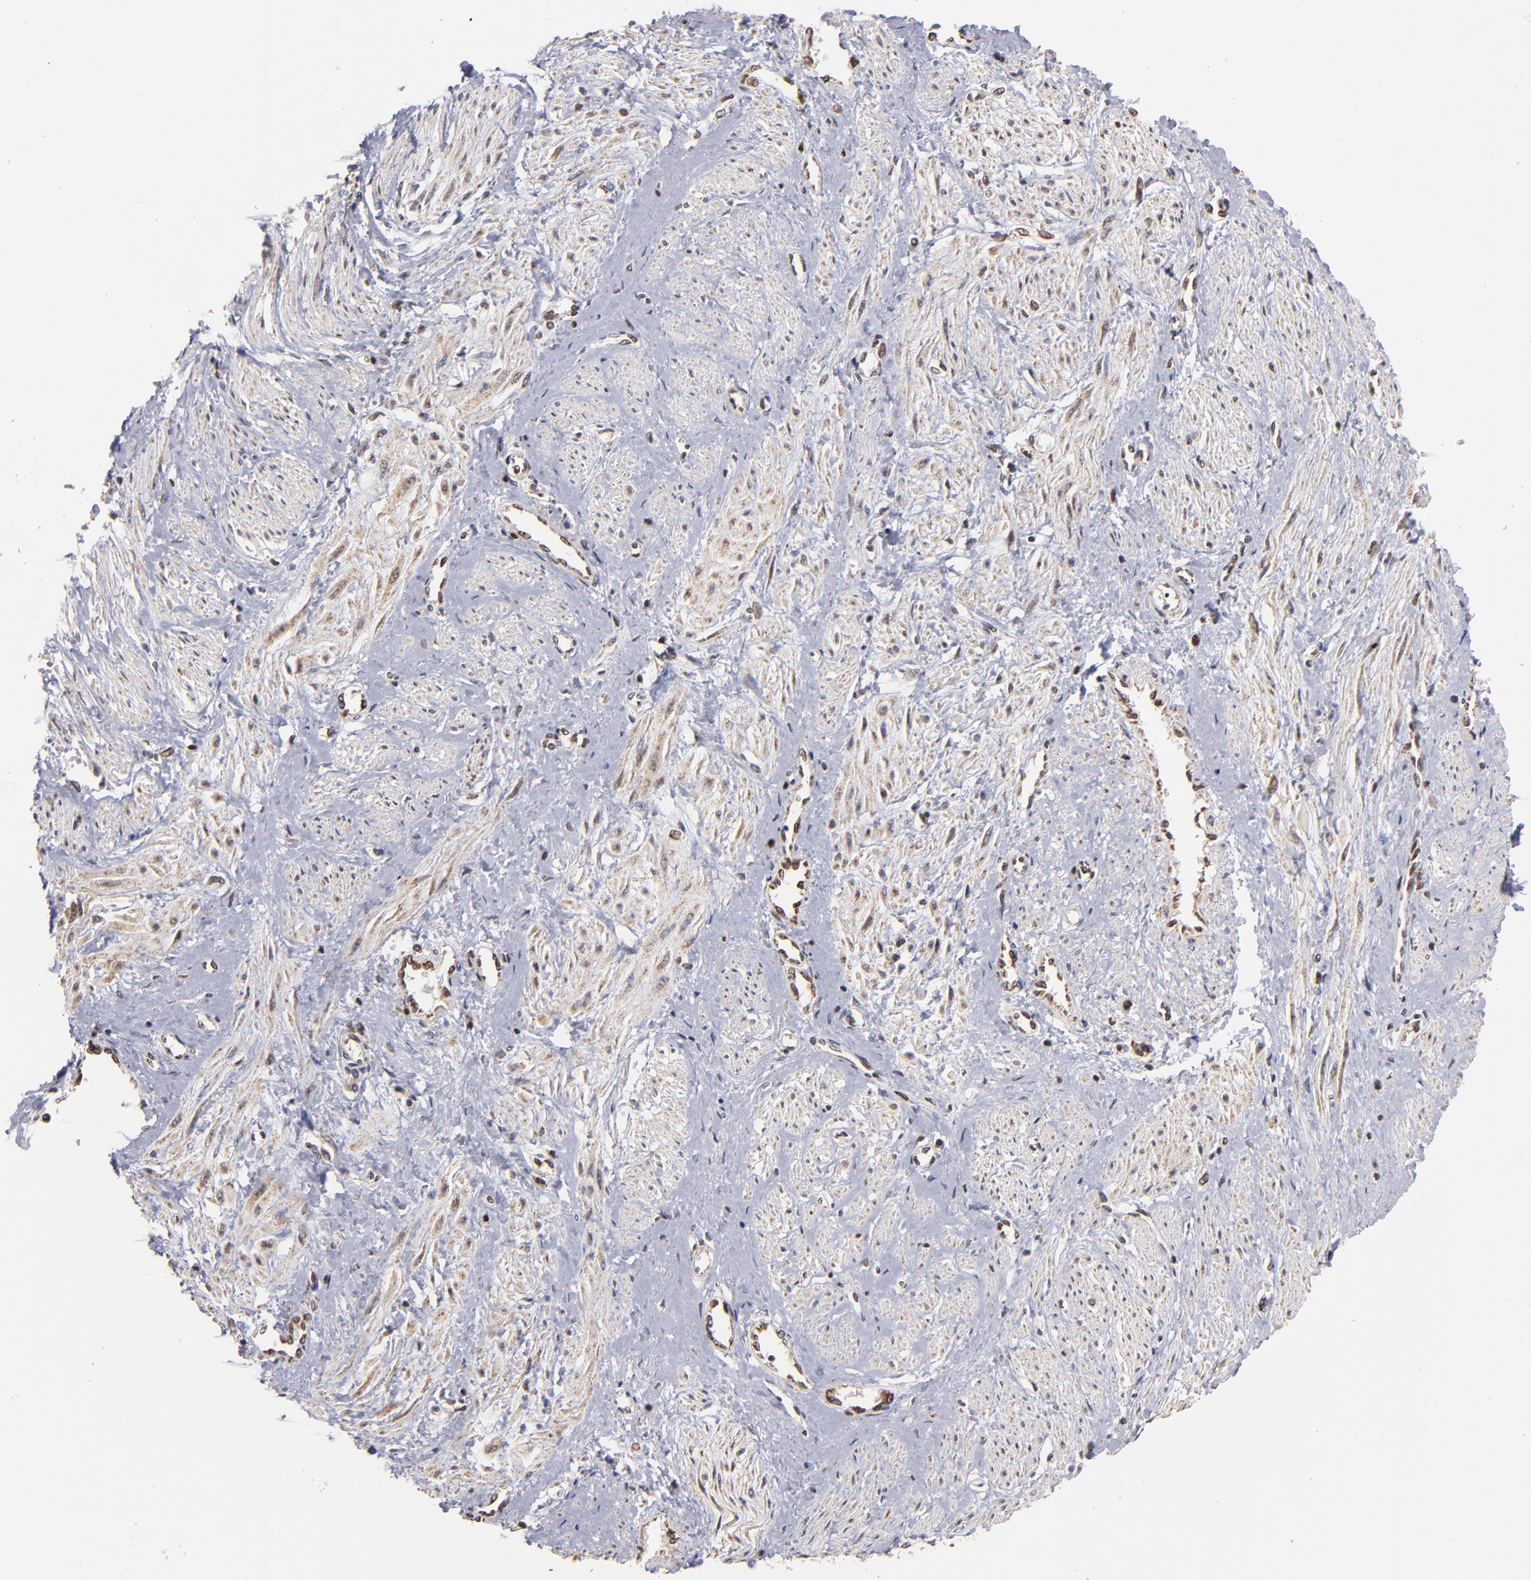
{"staining": {"intensity": "moderate", "quantity": "25%-75%", "location": "cytoplasmic/membranous,nuclear"}, "tissue": "smooth muscle", "cell_type": "Smooth muscle cells", "image_type": "normal", "snomed": [{"axis": "morphology", "description": "Normal tissue, NOS"}, {"axis": "topography", "description": "Smooth muscle"}, {"axis": "topography", "description": "Uterus"}], "caption": "Benign smooth muscle shows moderate cytoplasmic/membranous,nuclear positivity in approximately 25%-75% of smooth muscle cells, visualized by immunohistochemistry. Using DAB (brown) and hematoxylin (blue) stains, captured at high magnification using brightfield microscopy.", "gene": "TOP1MT", "patient": {"sex": "female", "age": 39}}